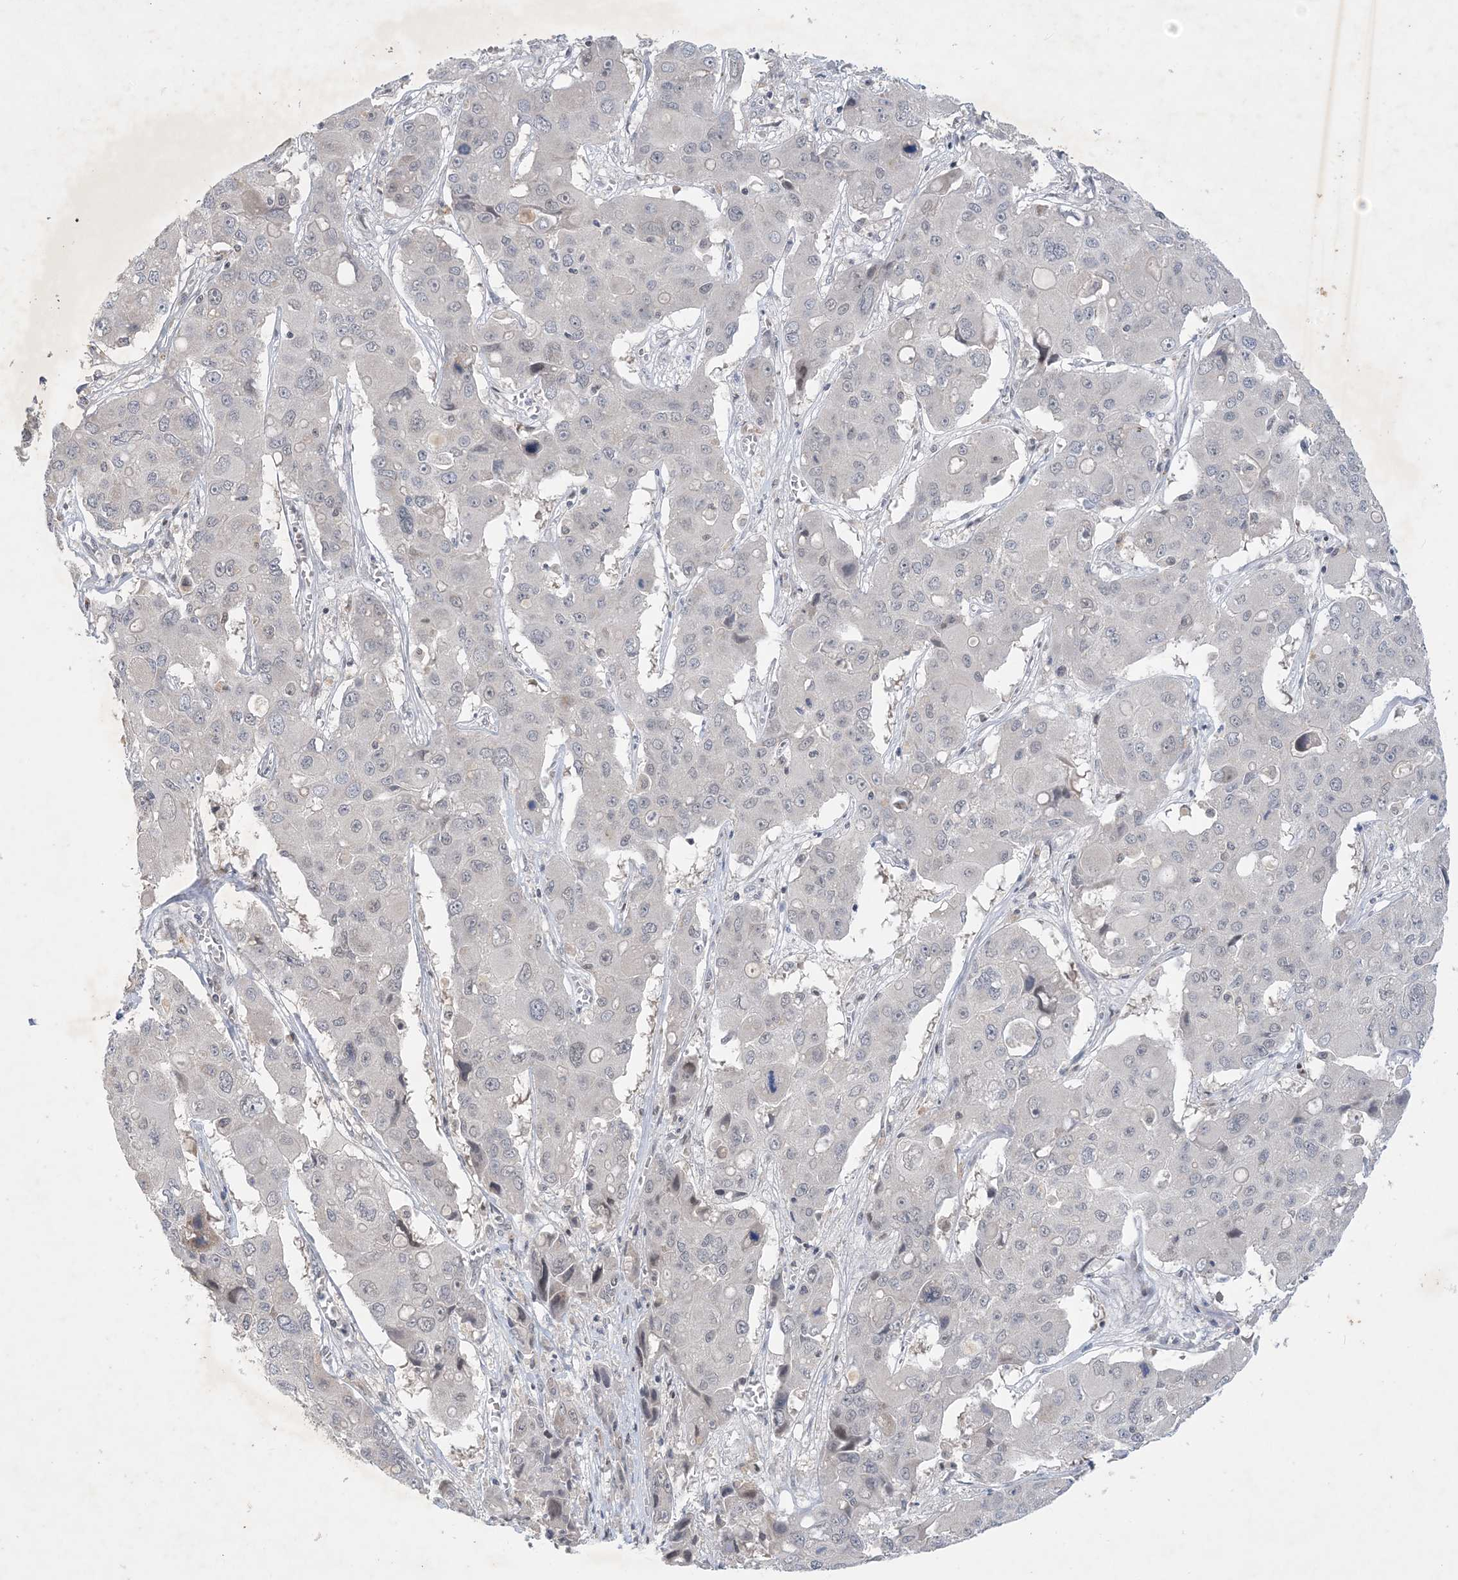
{"staining": {"intensity": "negative", "quantity": "none", "location": "none"}, "tissue": "liver cancer", "cell_type": "Tumor cells", "image_type": "cancer", "snomed": [{"axis": "morphology", "description": "Cholangiocarcinoma"}, {"axis": "topography", "description": "Liver"}], "caption": "Protein analysis of liver cancer (cholangiocarcinoma) demonstrates no significant expression in tumor cells. Nuclei are stained in blue.", "gene": "ZNF674", "patient": {"sex": "male", "age": 67}}